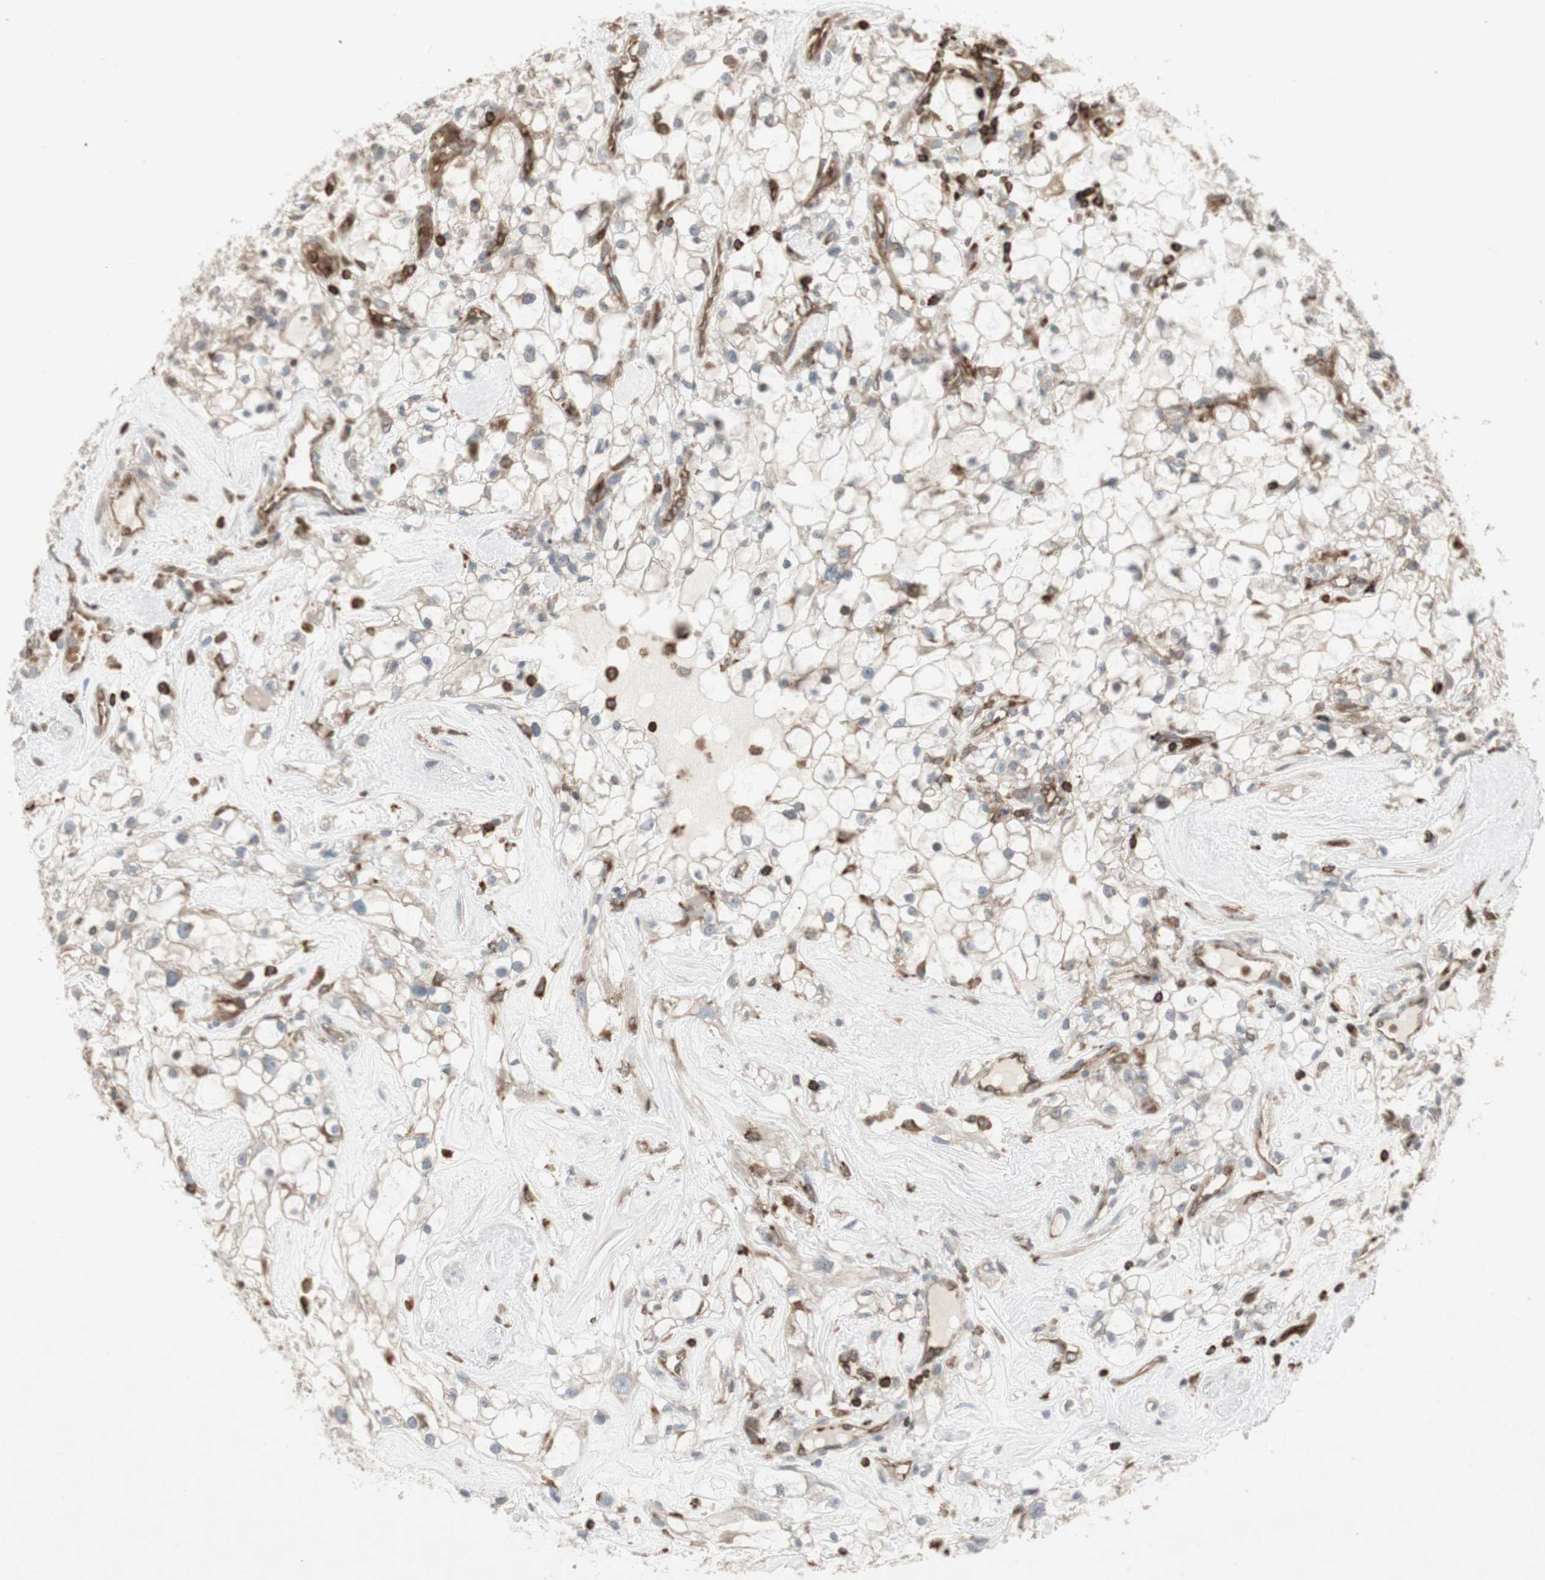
{"staining": {"intensity": "negative", "quantity": "none", "location": "none"}, "tissue": "renal cancer", "cell_type": "Tumor cells", "image_type": "cancer", "snomed": [{"axis": "morphology", "description": "Adenocarcinoma, NOS"}, {"axis": "topography", "description": "Kidney"}], "caption": "IHC of renal adenocarcinoma reveals no expression in tumor cells.", "gene": "ARHGEF1", "patient": {"sex": "female", "age": 60}}